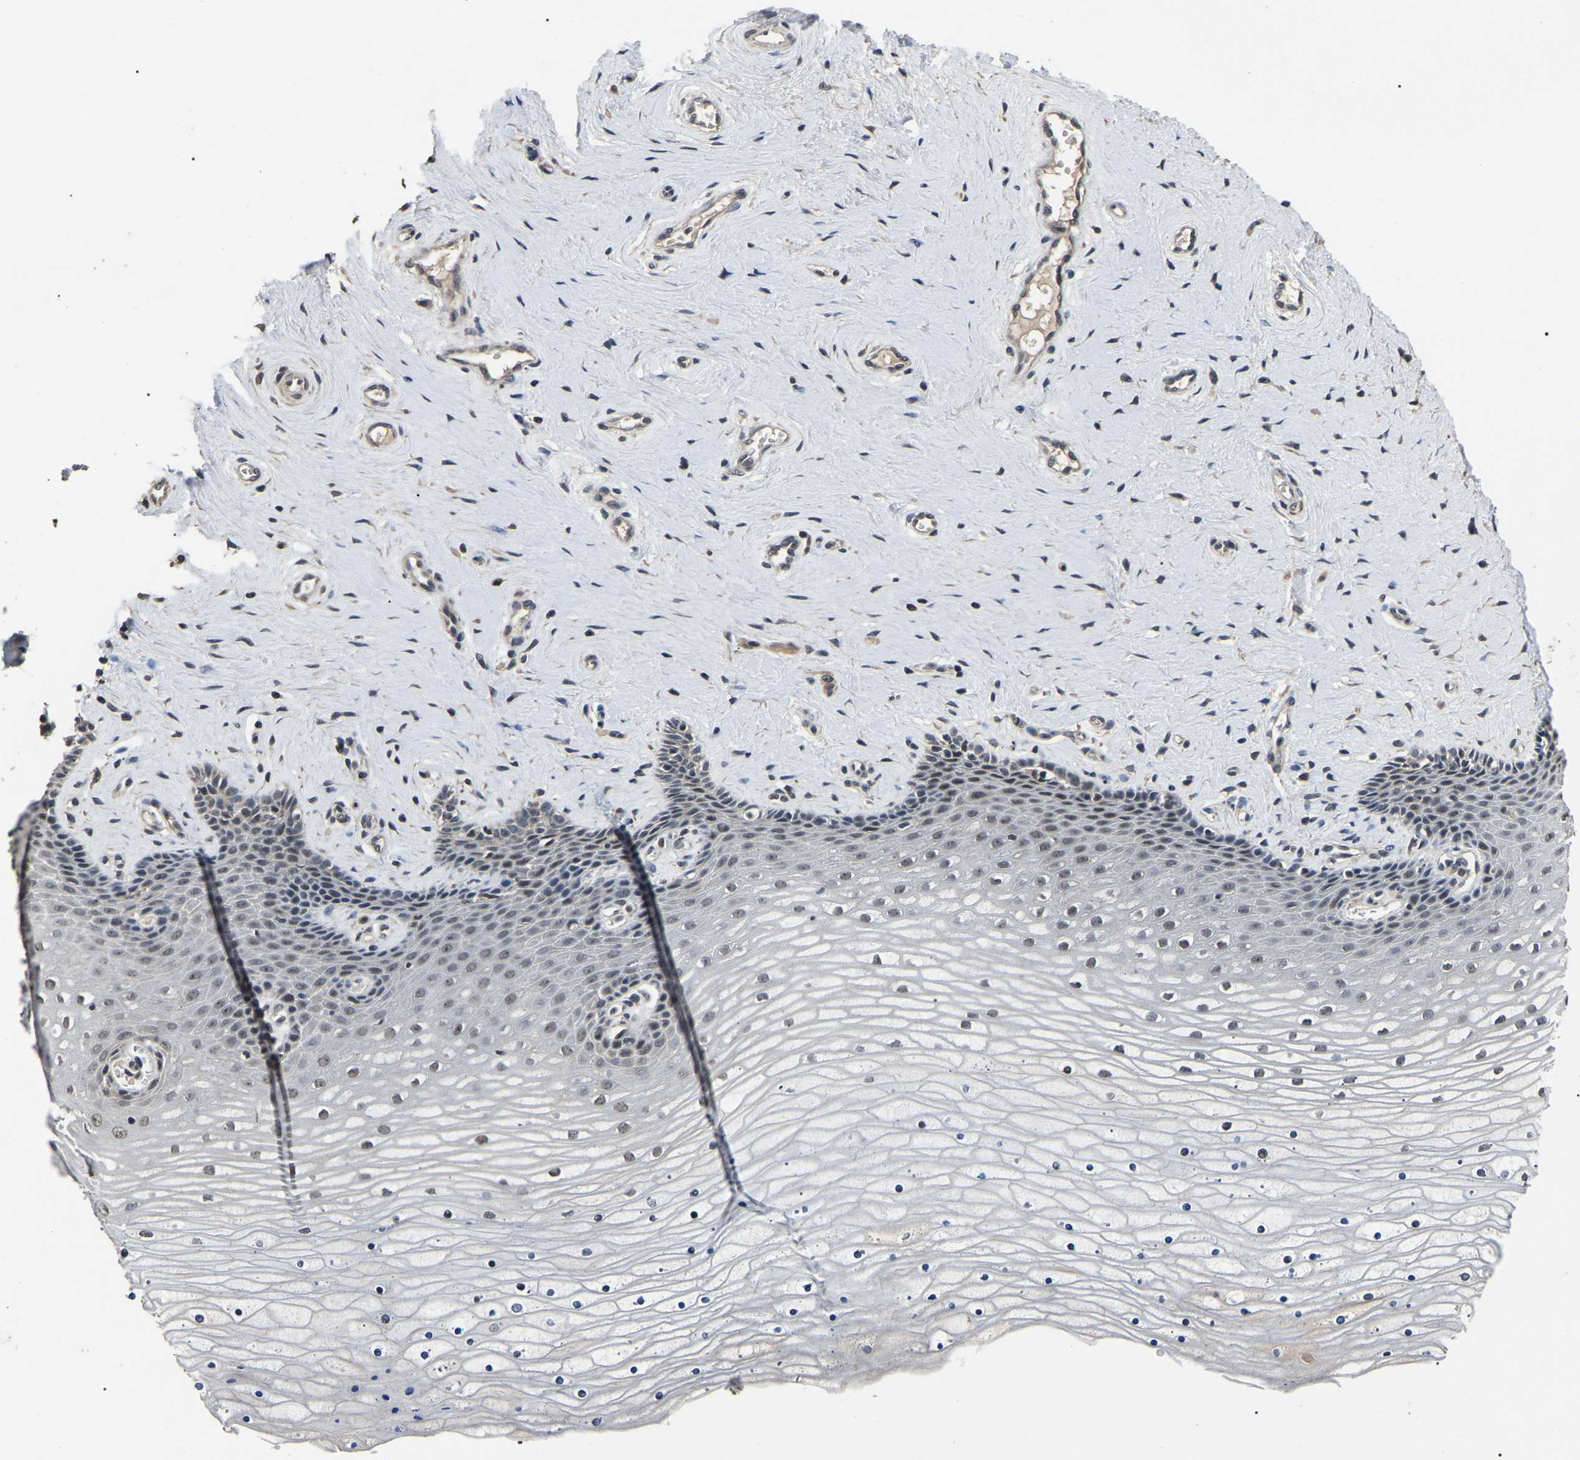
{"staining": {"intensity": "weak", "quantity": "<25%", "location": "nuclear"}, "tissue": "cervix", "cell_type": "Squamous epithelial cells", "image_type": "normal", "snomed": [{"axis": "morphology", "description": "Normal tissue, NOS"}, {"axis": "topography", "description": "Cervix"}], "caption": "IHC image of benign cervix stained for a protein (brown), which shows no positivity in squamous epithelial cells. (DAB (3,3'-diaminobenzidine) immunohistochemistry, high magnification).", "gene": "PPM1E", "patient": {"sex": "female", "age": 39}}